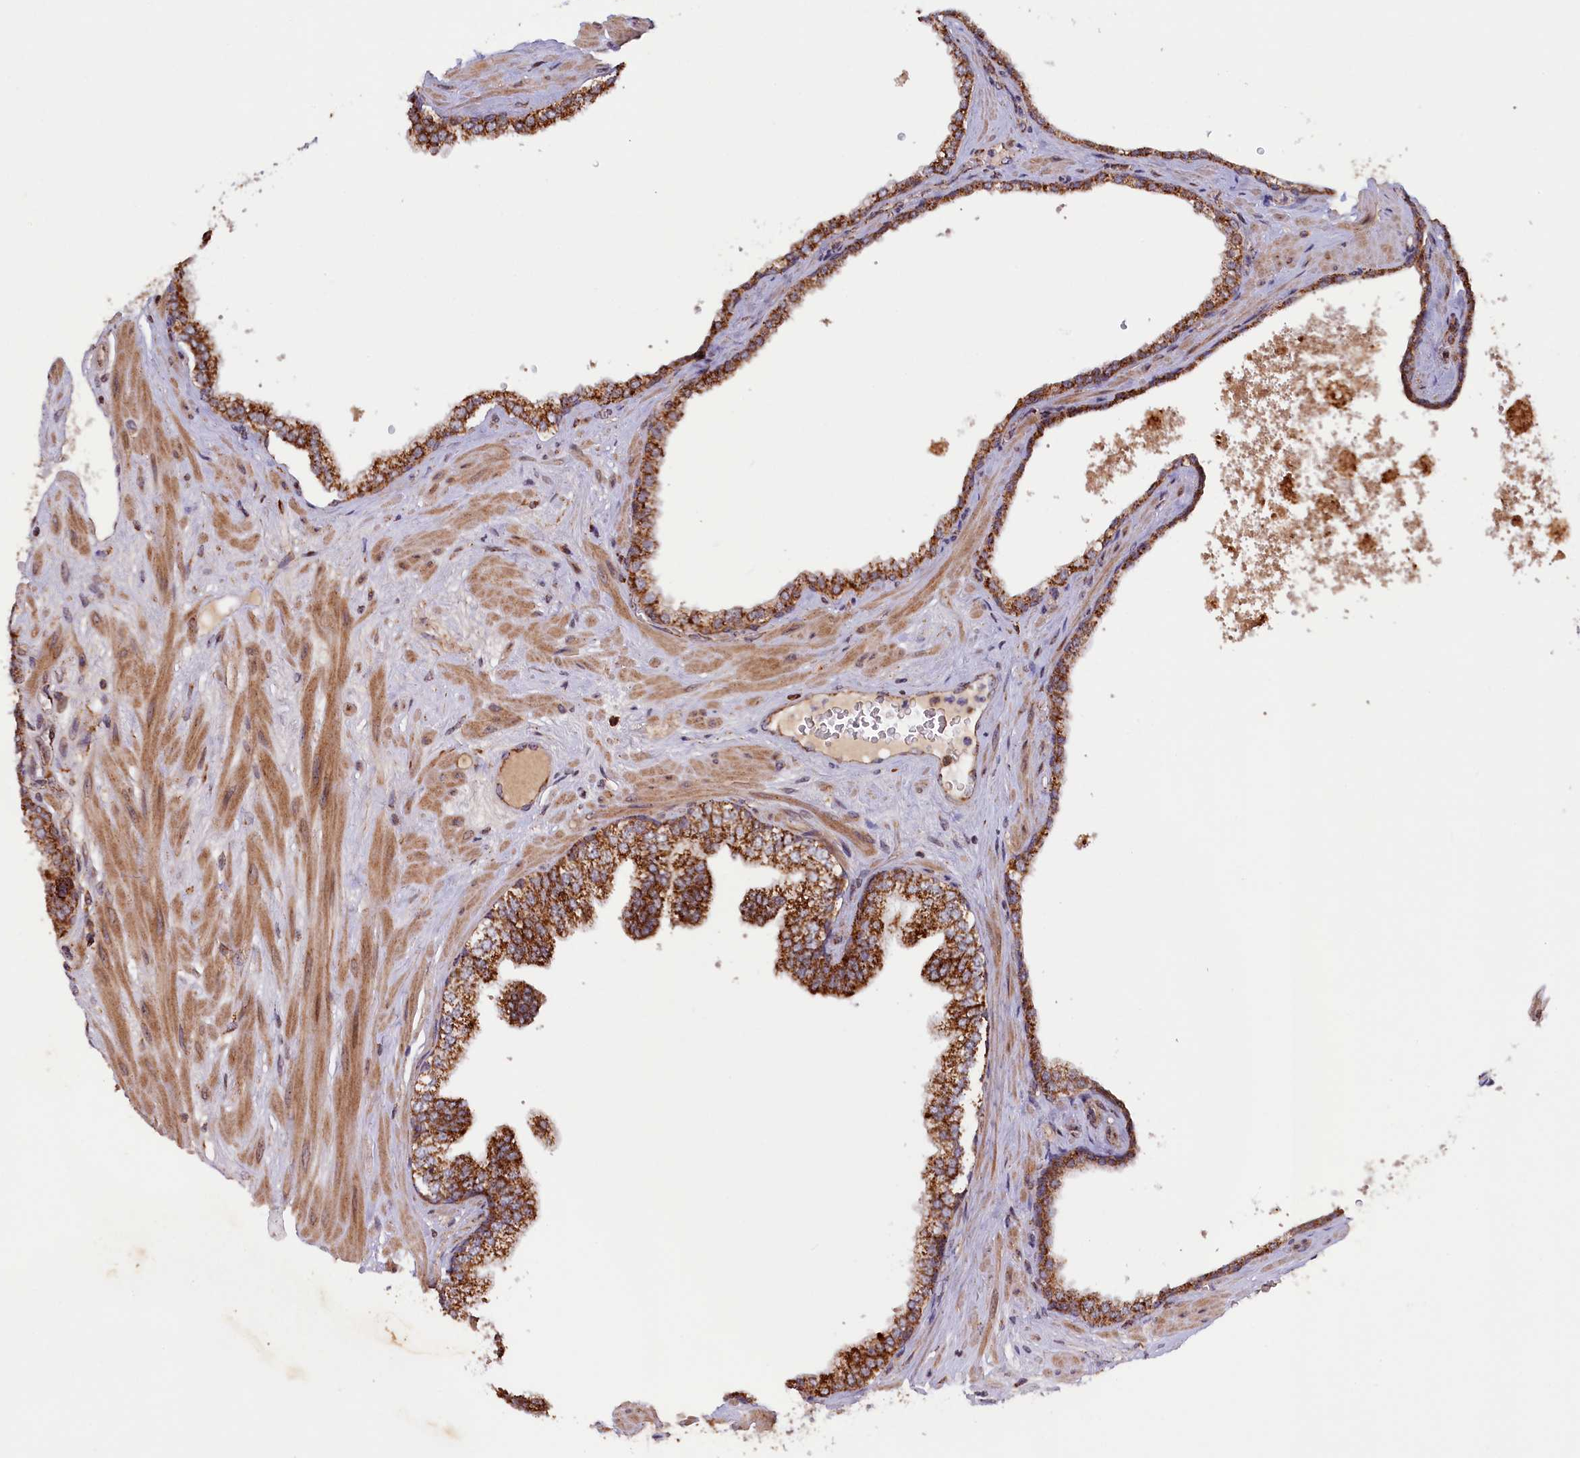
{"staining": {"intensity": "strong", "quantity": ">75%", "location": "cytoplasmic/membranous"}, "tissue": "prostate", "cell_type": "Glandular cells", "image_type": "normal", "snomed": [{"axis": "morphology", "description": "Normal tissue, NOS"}, {"axis": "topography", "description": "Prostate"}], "caption": "Immunohistochemistry (IHC) histopathology image of normal human prostate stained for a protein (brown), which shows high levels of strong cytoplasmic/membranous expression in about >75% of glandular cells.", "gene": "DUS3L", "patient": {"sex": "male", "age": 60}}